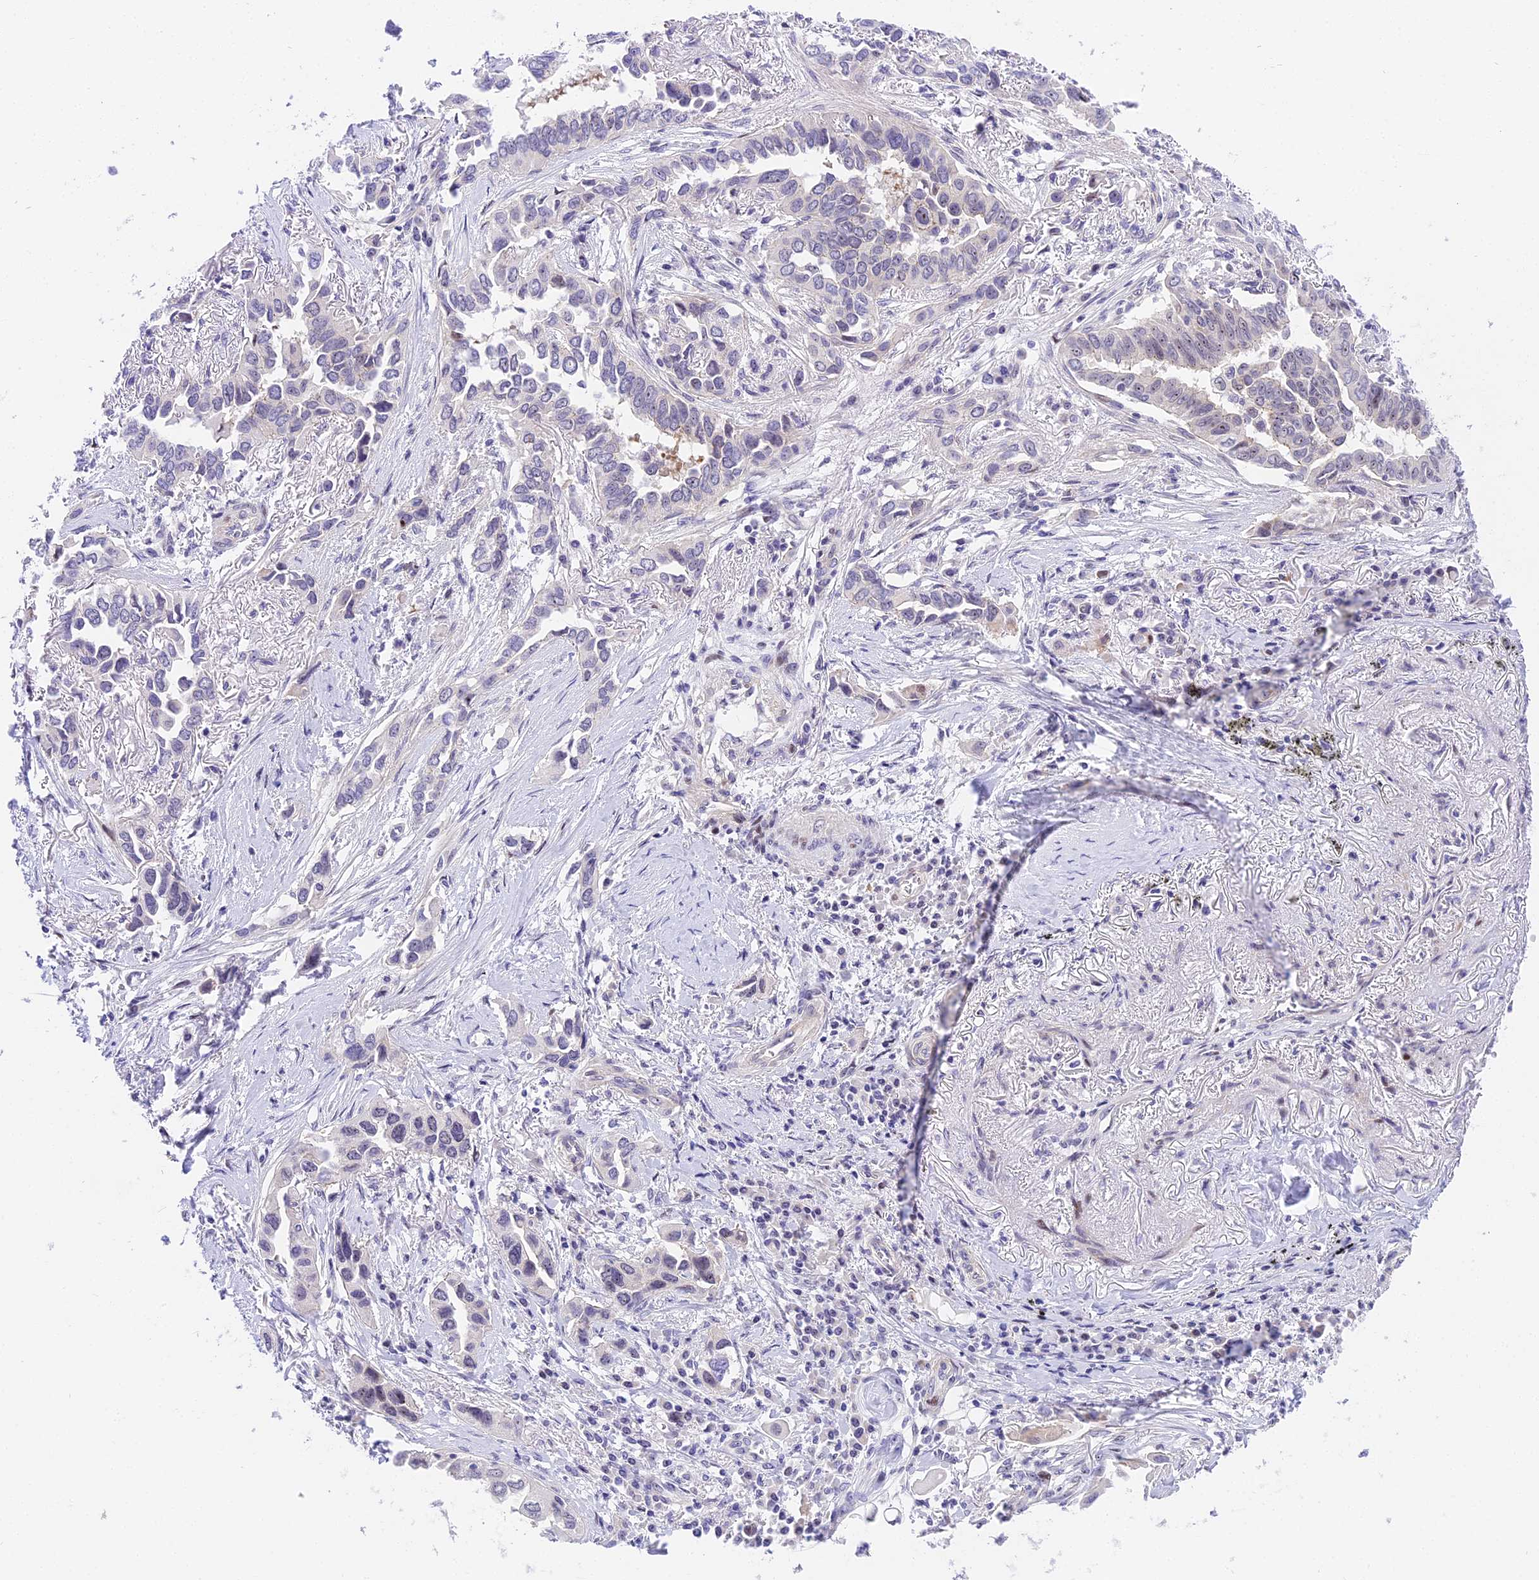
{"staining": {"intensity": "negative", "quantity": "none", "location": "none"}, "tissue": "lung cancer", "cell_type": "Tumor cells", "image_type": "cancer", "snomed": [{"axis": "morphology", "description": "Adenocarcinoma, NOS"}, {"axis": "topography", "description": "Lung"}], "caption": "IHC image of neoplastic tissue: adenocarcinoma (lung) stained with DAB (3,3'-diaminobenzidine) reveals no significant protein staining in tumor cells.", "gene": "MIDN", "patient": {"sex": "female", "age": 76}}